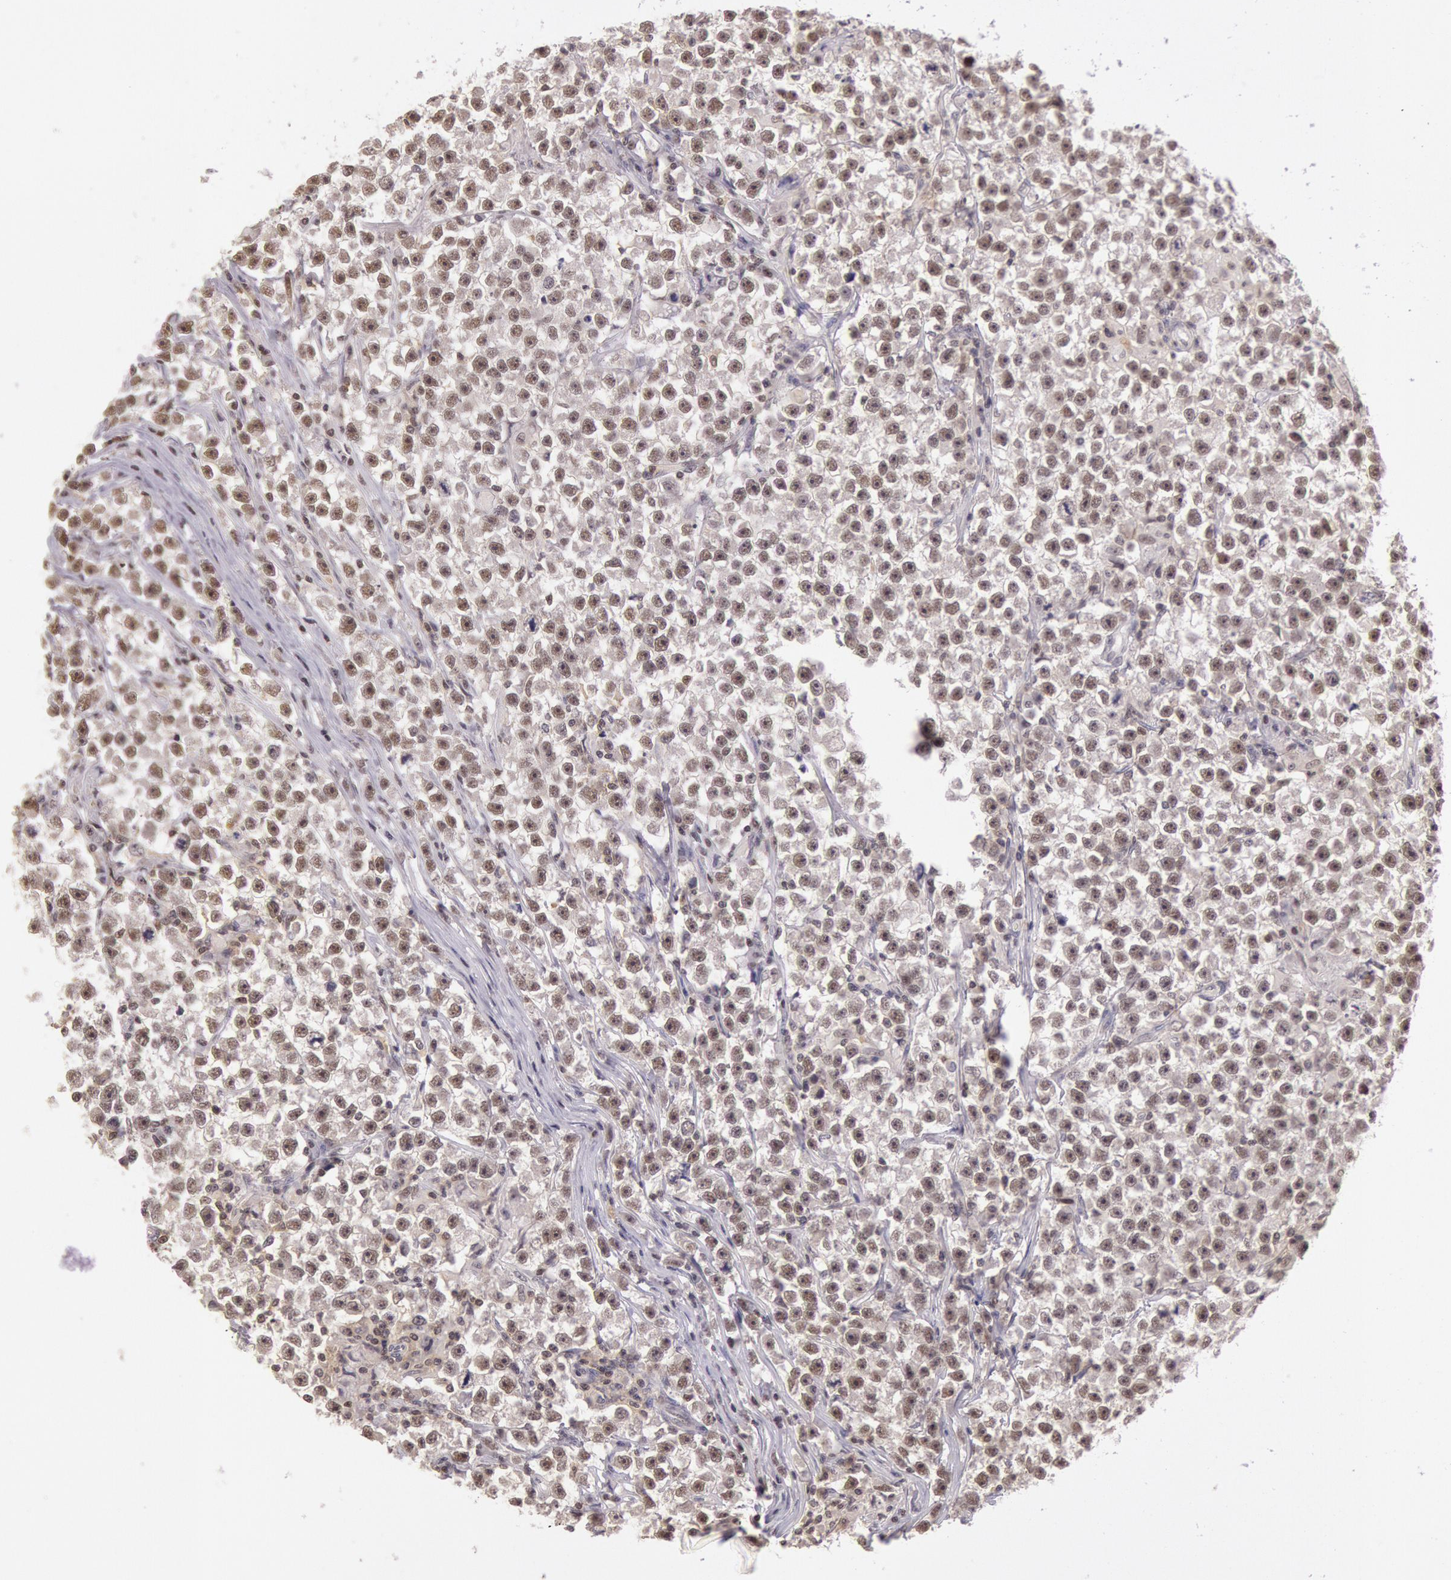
{"staining": {"intensity": "moderate", "quantity": ">75%", "location": "nuclear"}, "tissue": "testis cancer", "cell_type": "Tumor cells", "image_type": "cancer", "snomed": [{"axis": "morphology", "description": "Seminoma, NOS"}, {"axis": "topography", "description": "Testis"}], "caption": "Moderate nuclear protein expression is present in about >75% of tumor cells in testis cancer (seminoma).", "gene": "ESS2", "patient": {"sex": "male", "age": 33}}